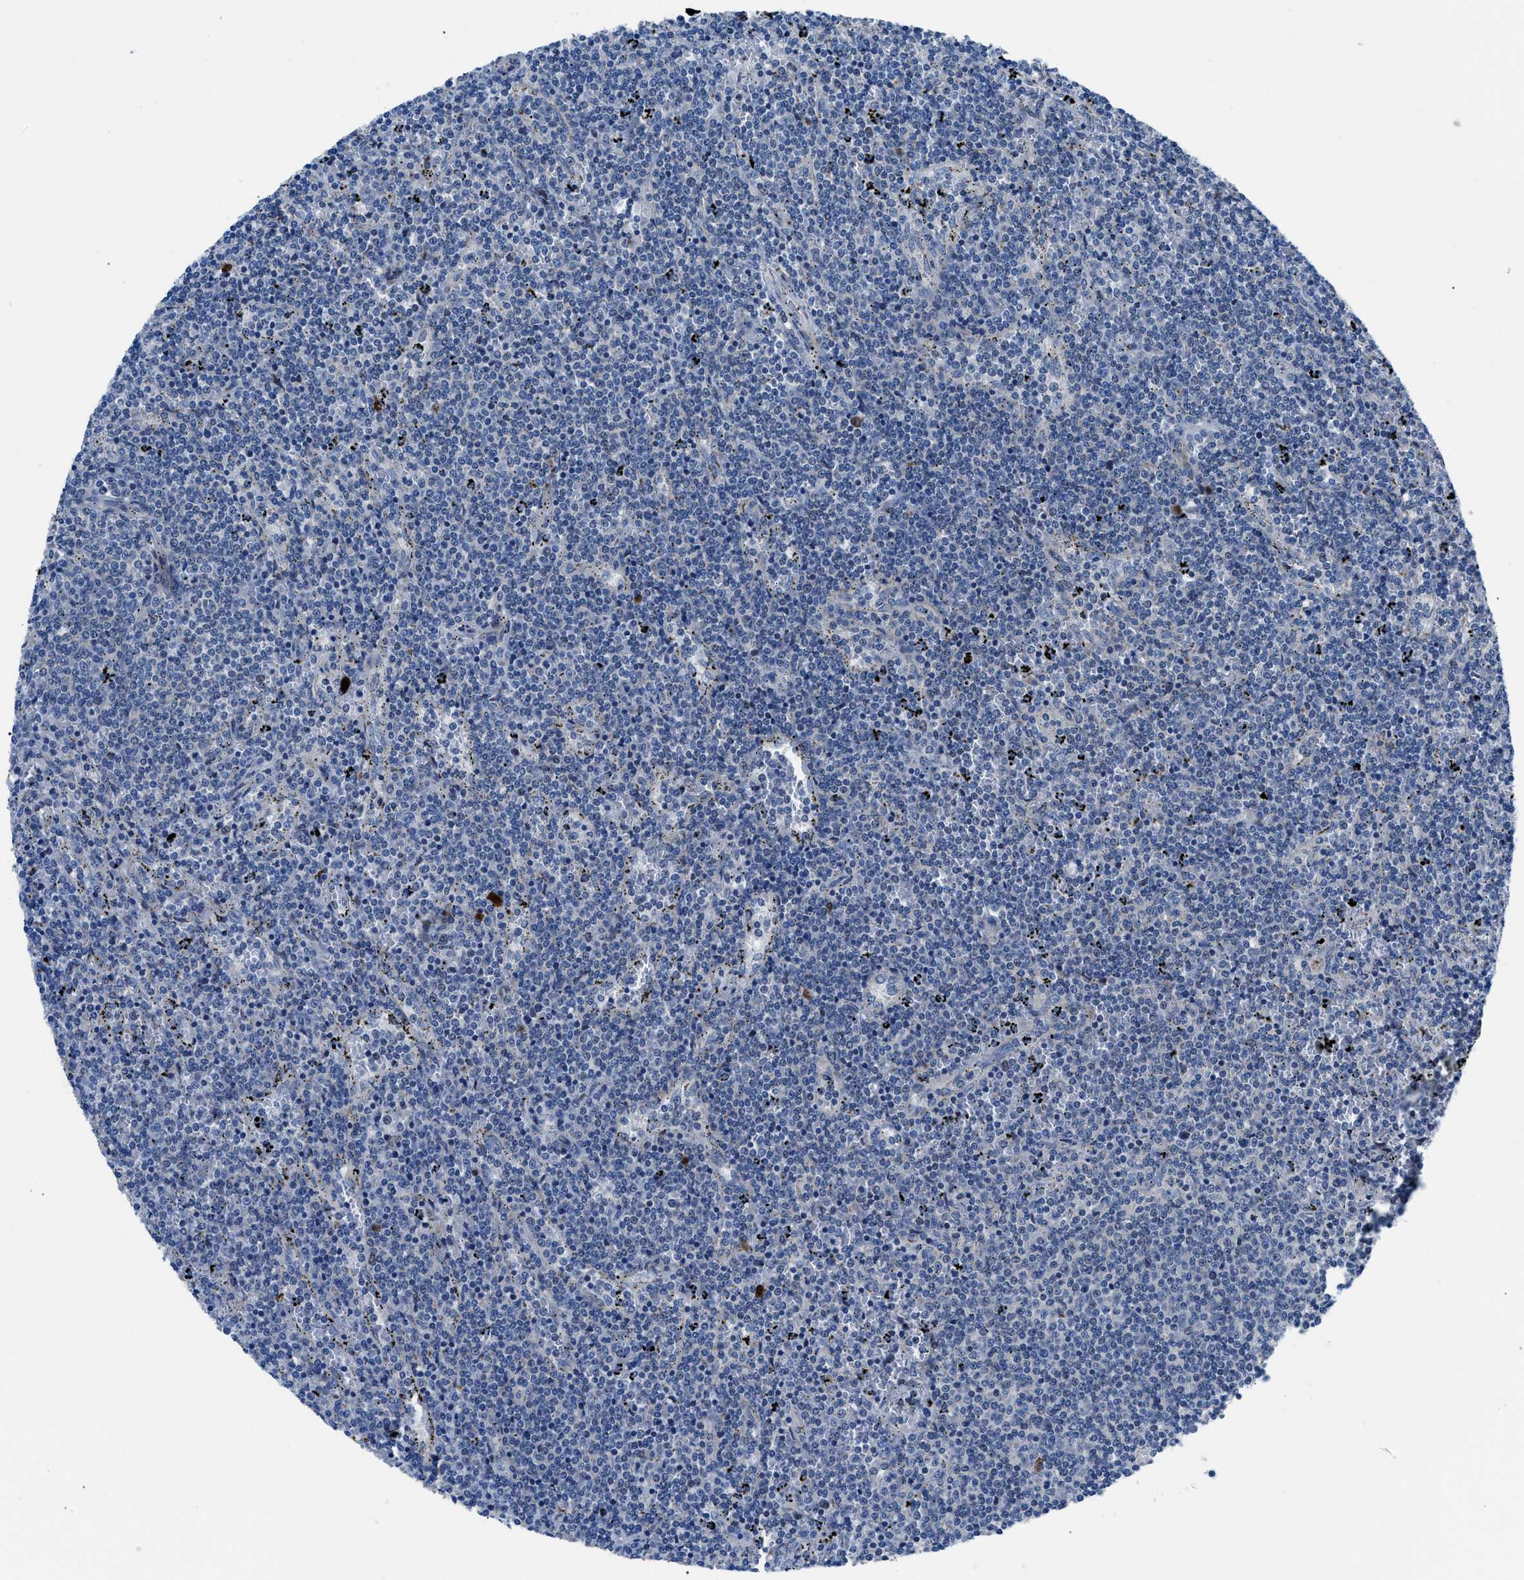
{"staining": {"intensity": "negative", "quantity": "none", "location": "none"}, "tissue": "lymphoma", "cell_type": "Tumor cells", "image_type": "cancer", "snomed": [{"axis": "morphology", "description": "Malignant lymphoma, non-Hodgkin's type, Low grade"}, {"axis": "topography", "description": "Spleen"}], "caption": "High power microscopy micrograph of an immunohistochemistry histopathology image of lymphoma, revealing no significant positivity in tumor cells.", "gene": "UAP1", "patient": {"sex": "female", "age": 50}}